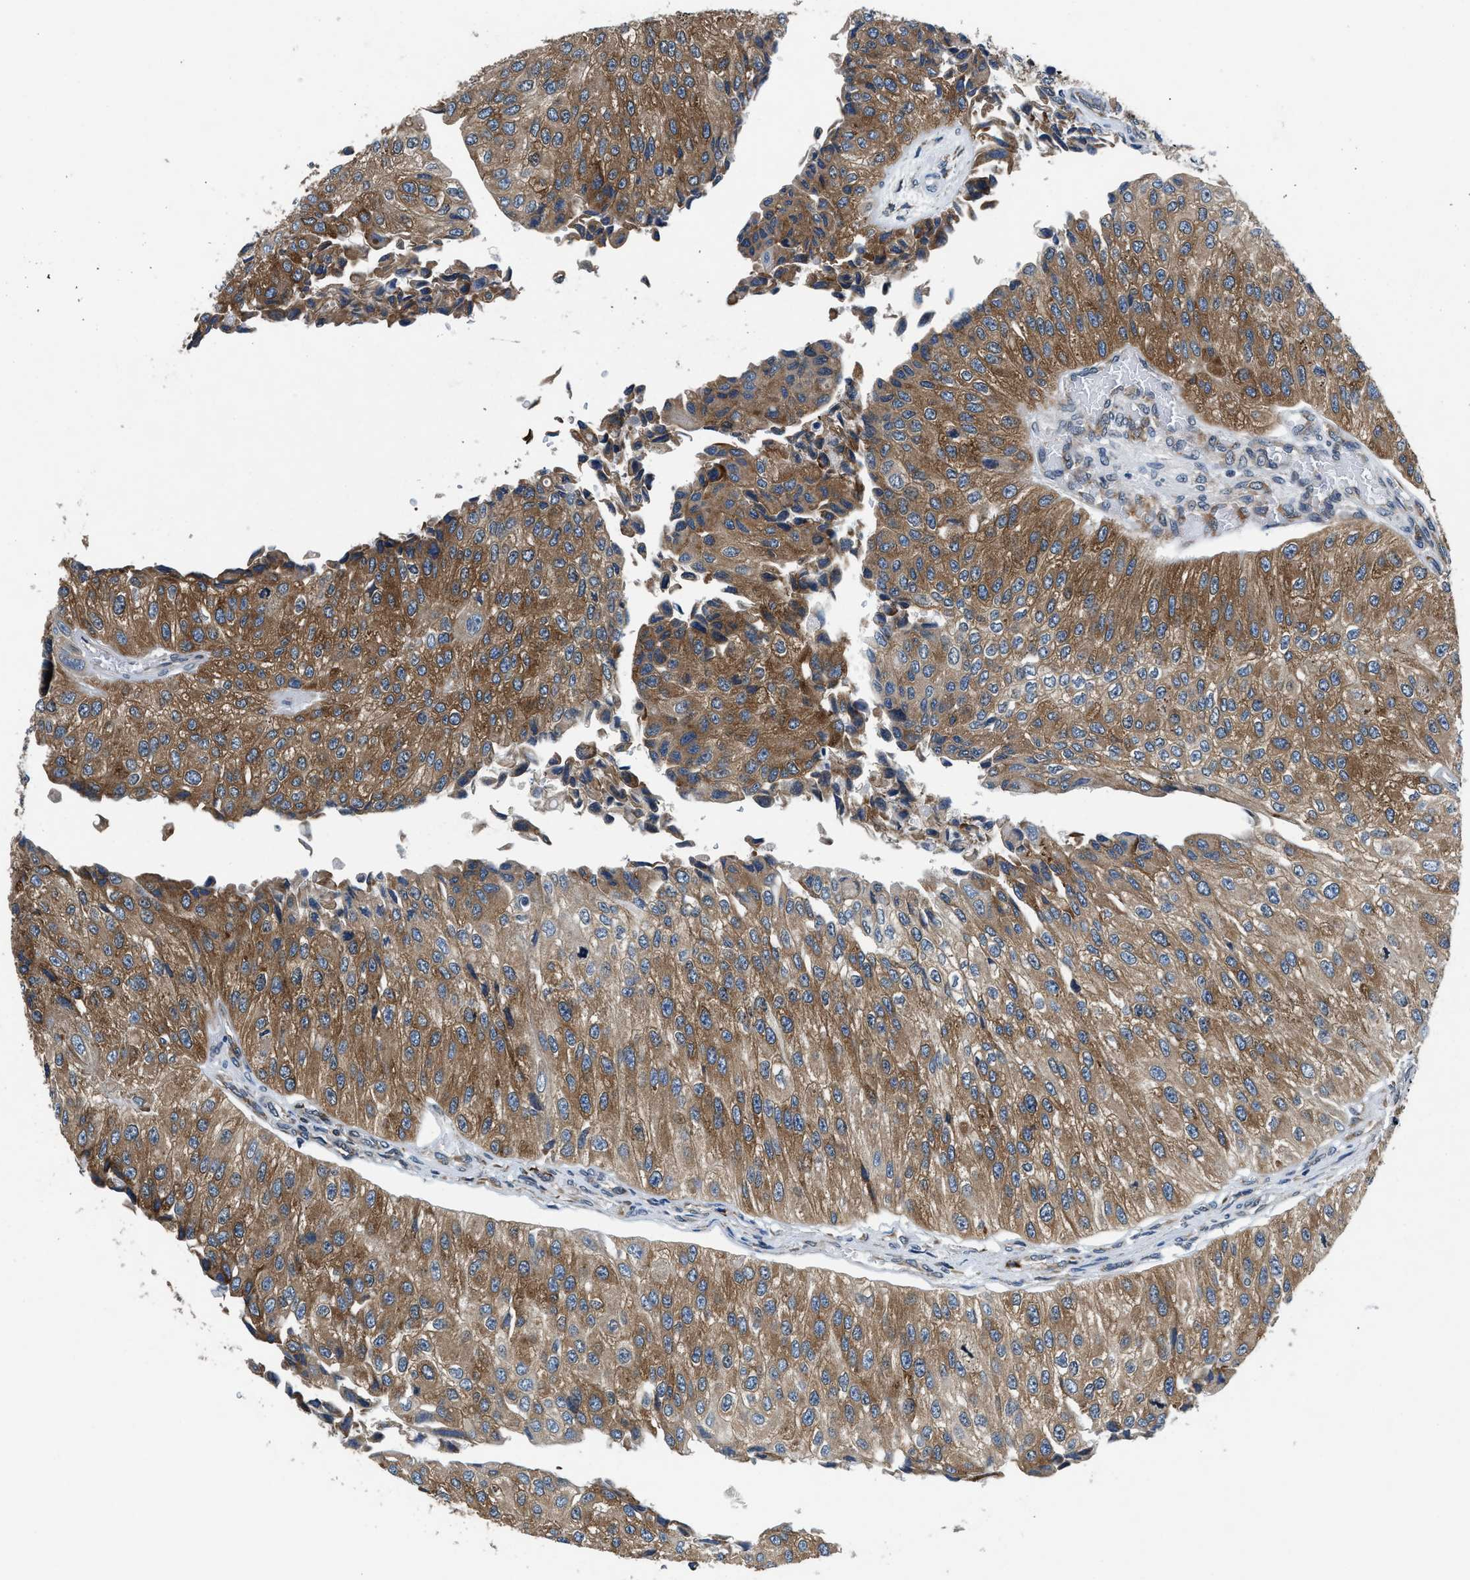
{"staining": {"intensity": "moderate", "quantity": ">75%", "location": "cytoplasmic/membranous"}, "tissue": "urothelial cancer", "cell_type": "Tumor cells", "image_type": "cancer", "snomed": [{"axis": "morphology", "description": "Urothelial carcinoma, High grade"}, {"axis": "topography", "description": "Kidney"}, {"axis": "topography", "description": "Urinary bladder"}], "caption": "Urothelial carcinoma (high-grade) stained for a protein exhibits moderate cytoplasmic/membranous positivity in tumor cells.", "gene": "PA2G4", "patient": {"sex": "male", "age": 77}}